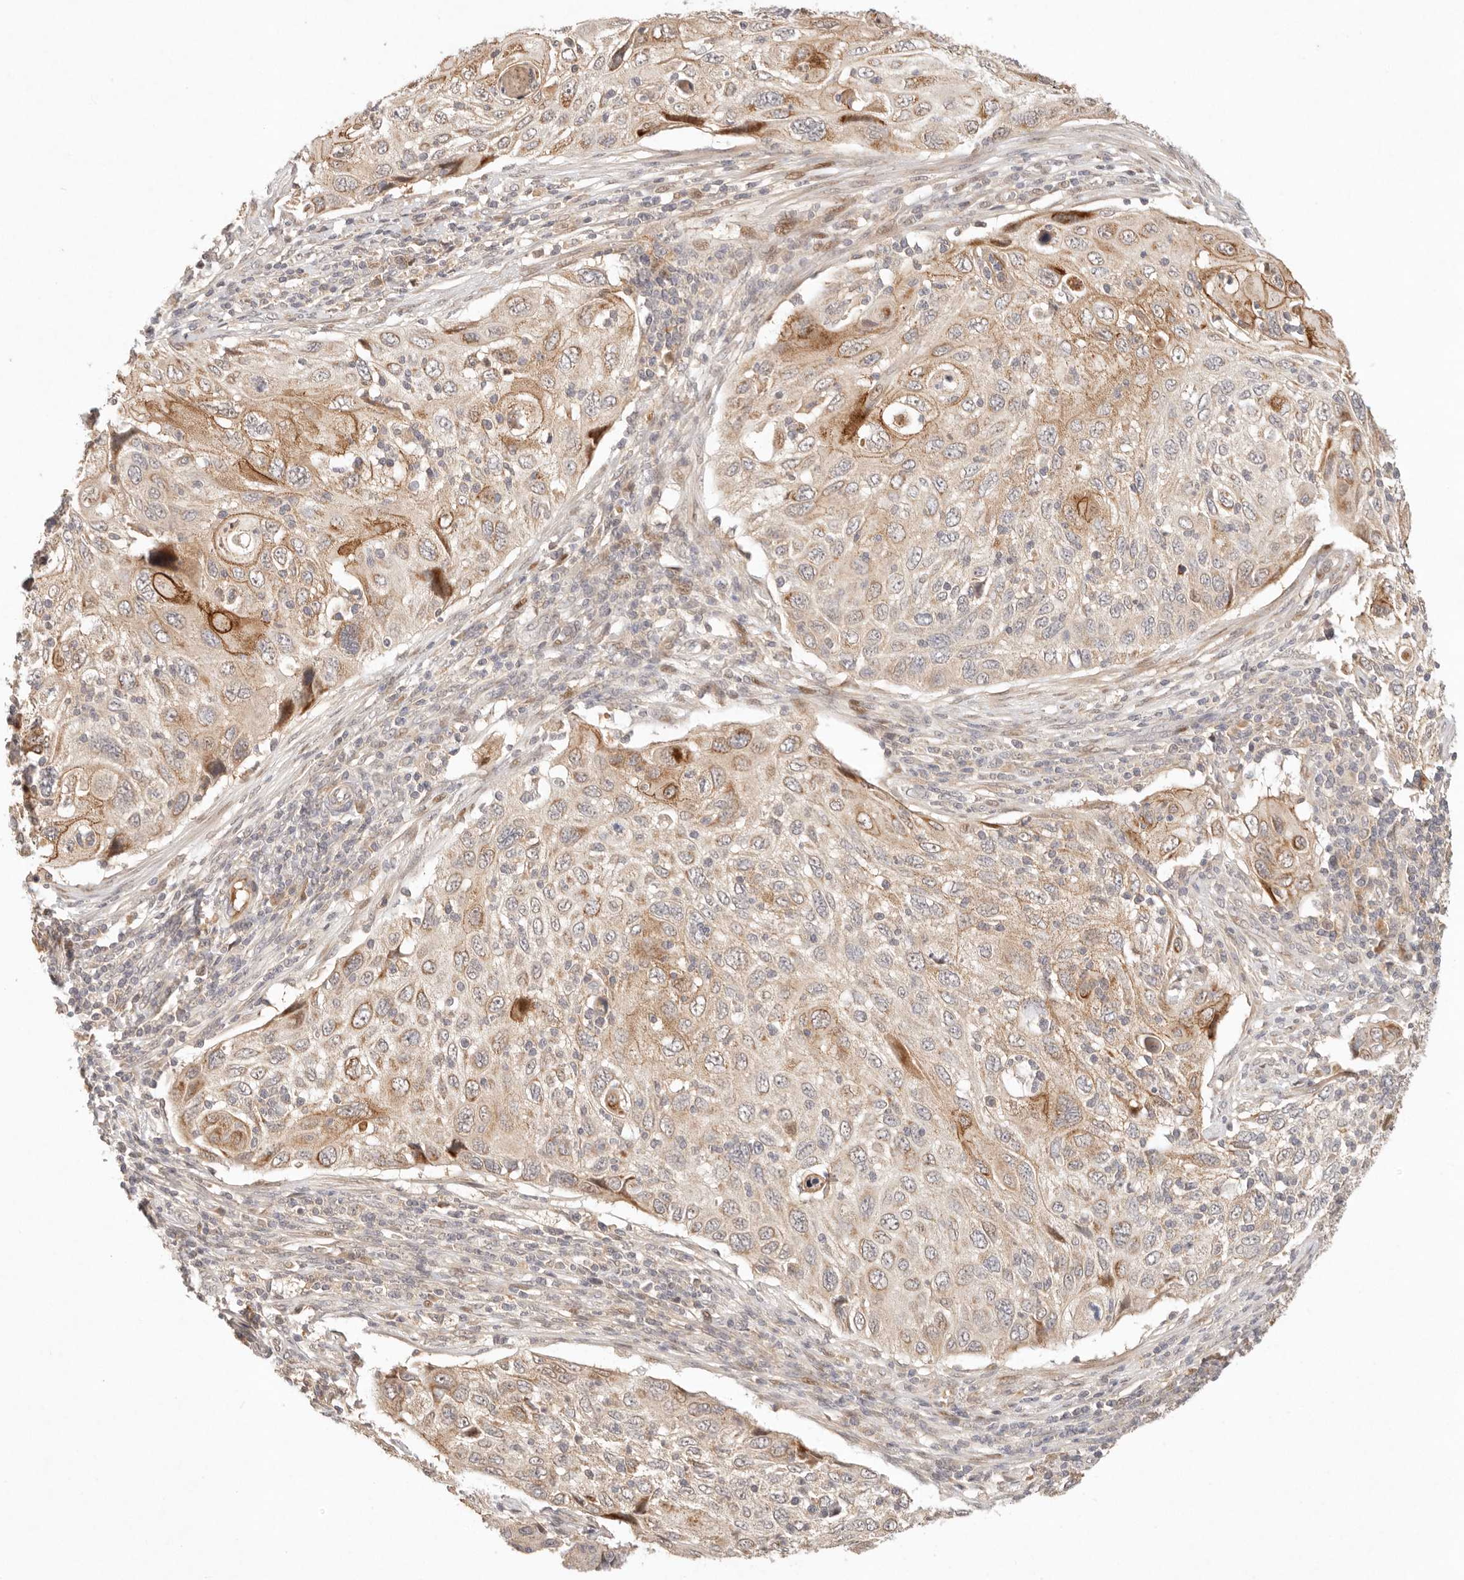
{"staining": {"intensity": "moderate", "quantity": "25%-75%", "location": "cytoplasmic/membranous"}, "tissue": "cervical cancer", "cell_type": "Tumor cells", "image_type": "cancer", "snomed": [{"axis": "morphology", "description": "Squamous cell carcinoma, NOS"}, {"axis": "topography", "description": "Cervix"}], "caption": "DAB (3,3'-diaminobenzidine) immunohistochemical staining of cervical cancer shows moderate cytoplasmic/membranous protein staining in about 25%-75% of tumor cells.", "gene": "PHLDA3", "patient": {"sex": "female", "age": 70}}